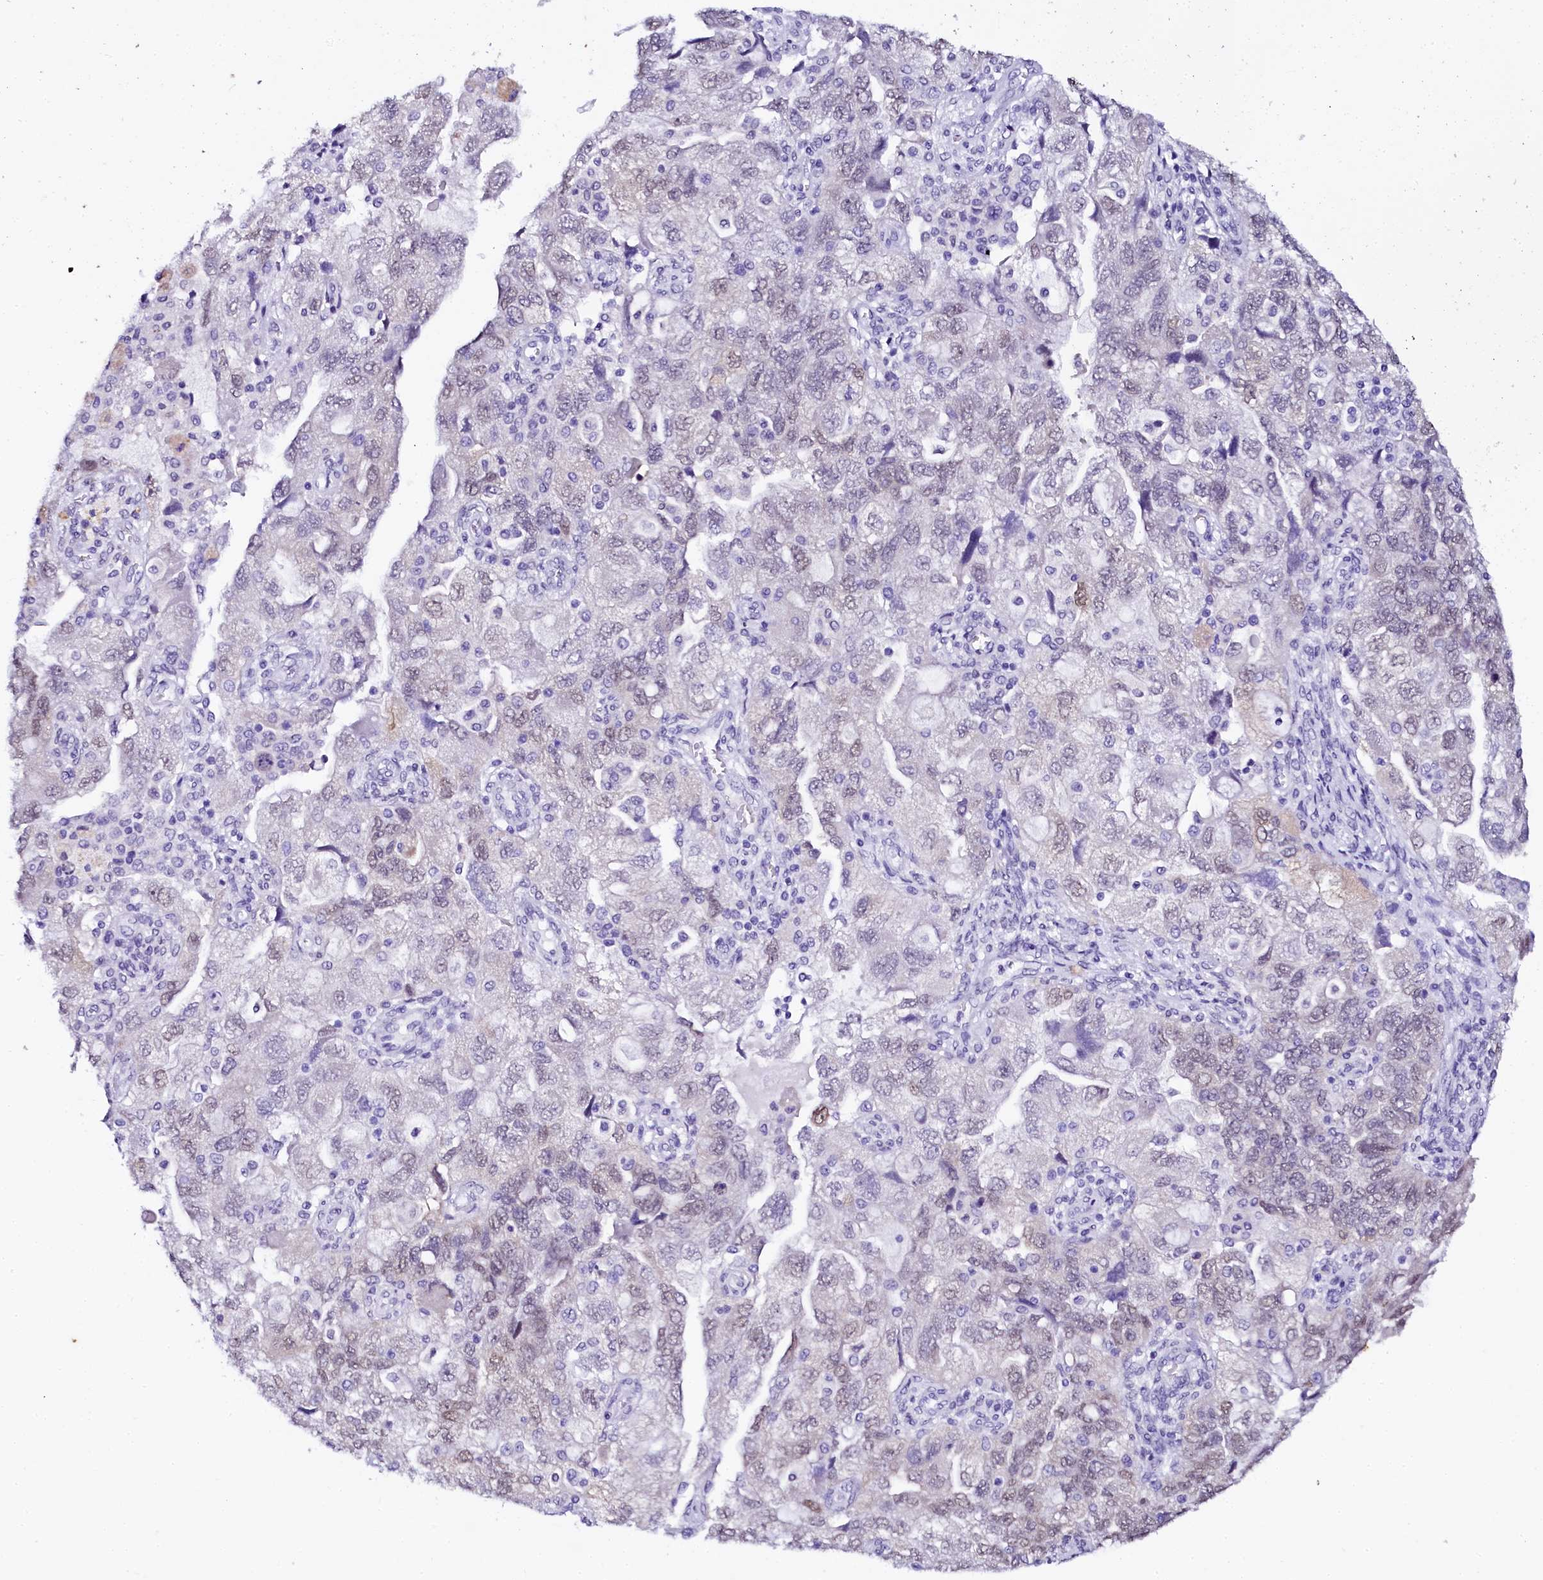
{"staining": {"intensity": "negative", "quantity": "none", "location": "none"}, "tissue": "ovarian cancer", "cell_type": "Tumor cells", "image_type": "cancer", "snomed": [{"axis": "morphology", "description": "Carcinoma, NOS"}, {"axis": "morphology", "description": "Cystadenocarcinoma, serous, NOS"}, {"axis": "topography", "description": "Ovary"}], "caption": "Tumor cells show no significant protein staining in ovarian cancer.", "gene": "SORD", "patient": {"sex": "female", "age": 69}}